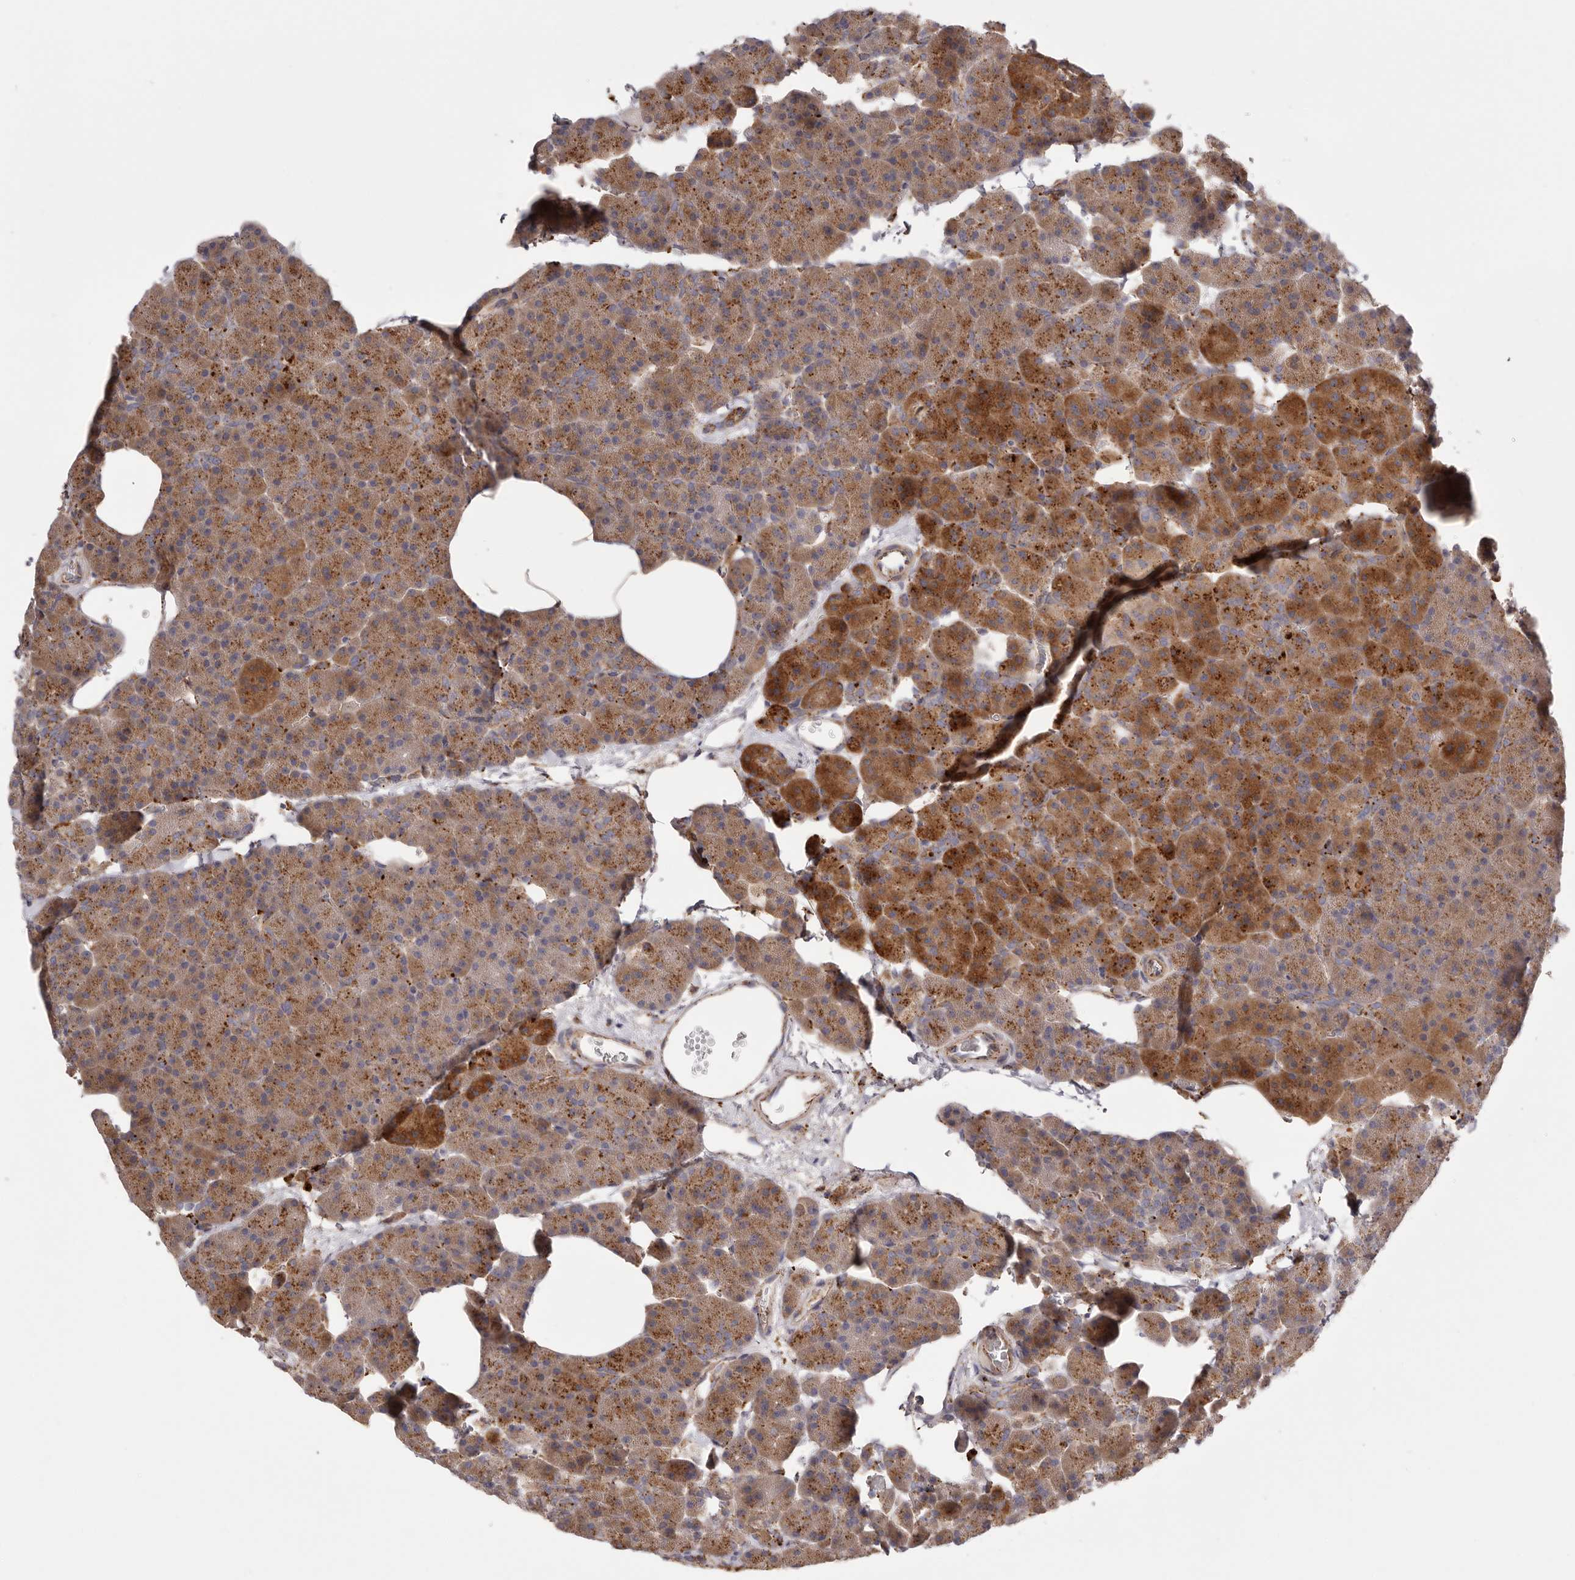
{"staining": {"intensity": "strong", "quantity": "25%-75%", "location": "cytoplasmic/membranous"}, "tissue": "pancreas", "cell_type": "Exocrine glandular cells", "image_type": "normal", "snomed": [{"axis": "morphology", "description": "Normal tissue, NOS"}, {"axis": "morphology", "description": "Carcinoid, malignant, NOS"}, {"axis": "topography", "description": "Pancreas"}], "caption": "Protein expression analysis of normal pancreas reveals strong cytoplasmic/membranous positivity in approximately 25%-75% of exocrine glandular cells.", "gene": "GRN", "patient": {"sex": "female", "age": 35}}